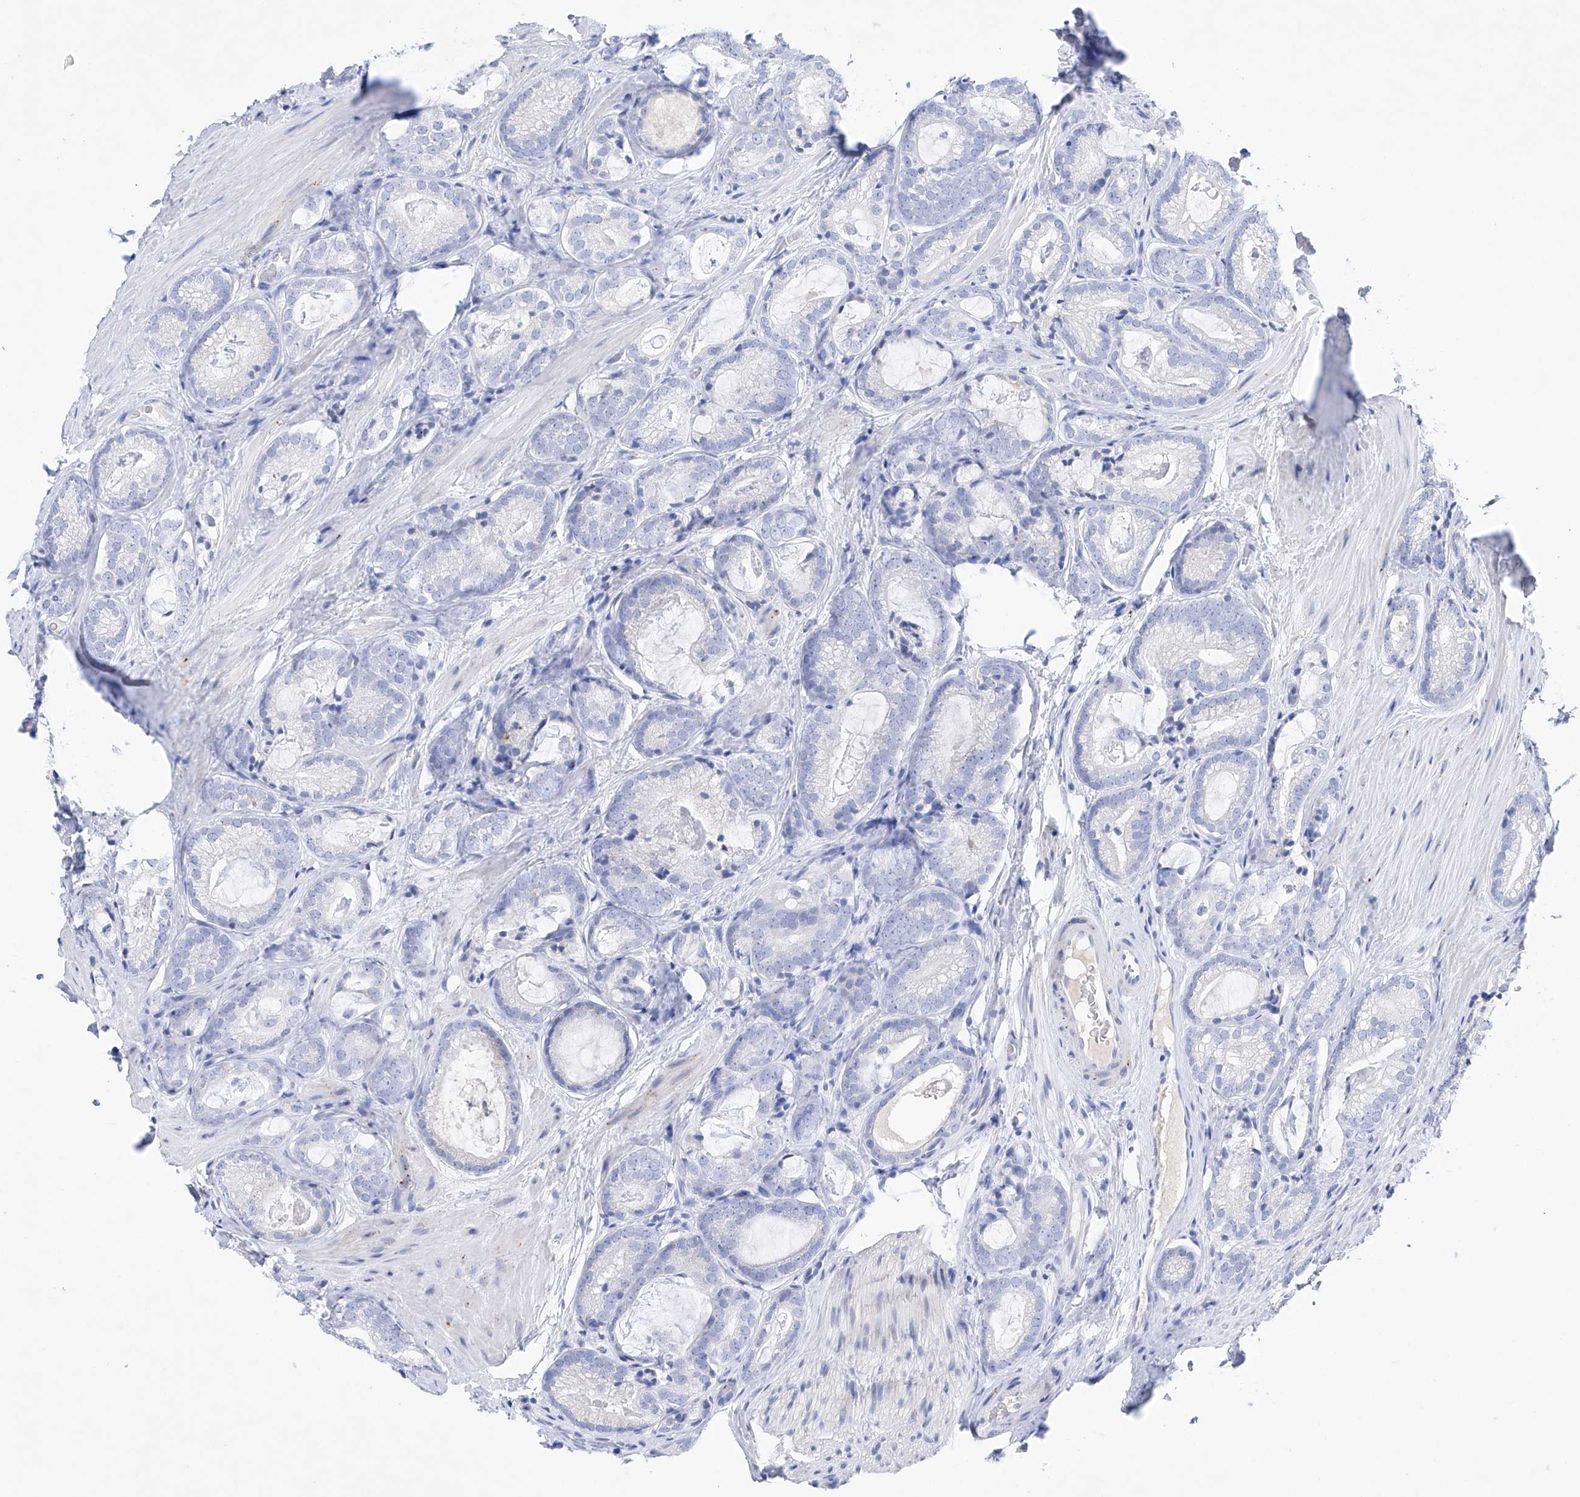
{"staining": {"intensity": "negative", "quantity": "none", "location": "none"}, "tissue": "prostate cancer", "cell_type": "Tumor cells", "image_type": "cancer", "snomed": [{"axis": "morphology", "description": "Adenocarcinoma, High grade"}, {"axis": "topography", "description": "Prostate"}], "caption": "A photomicrograph of prostate cancer stained for a protein demonstrates no brown staining in tumor cells. The staining is performed using DAB brown chromogen with nuclei counter-stained in using hematoxylin.", "gene": "LURAP1", "patient": {"sex": "male", "age": 63}}